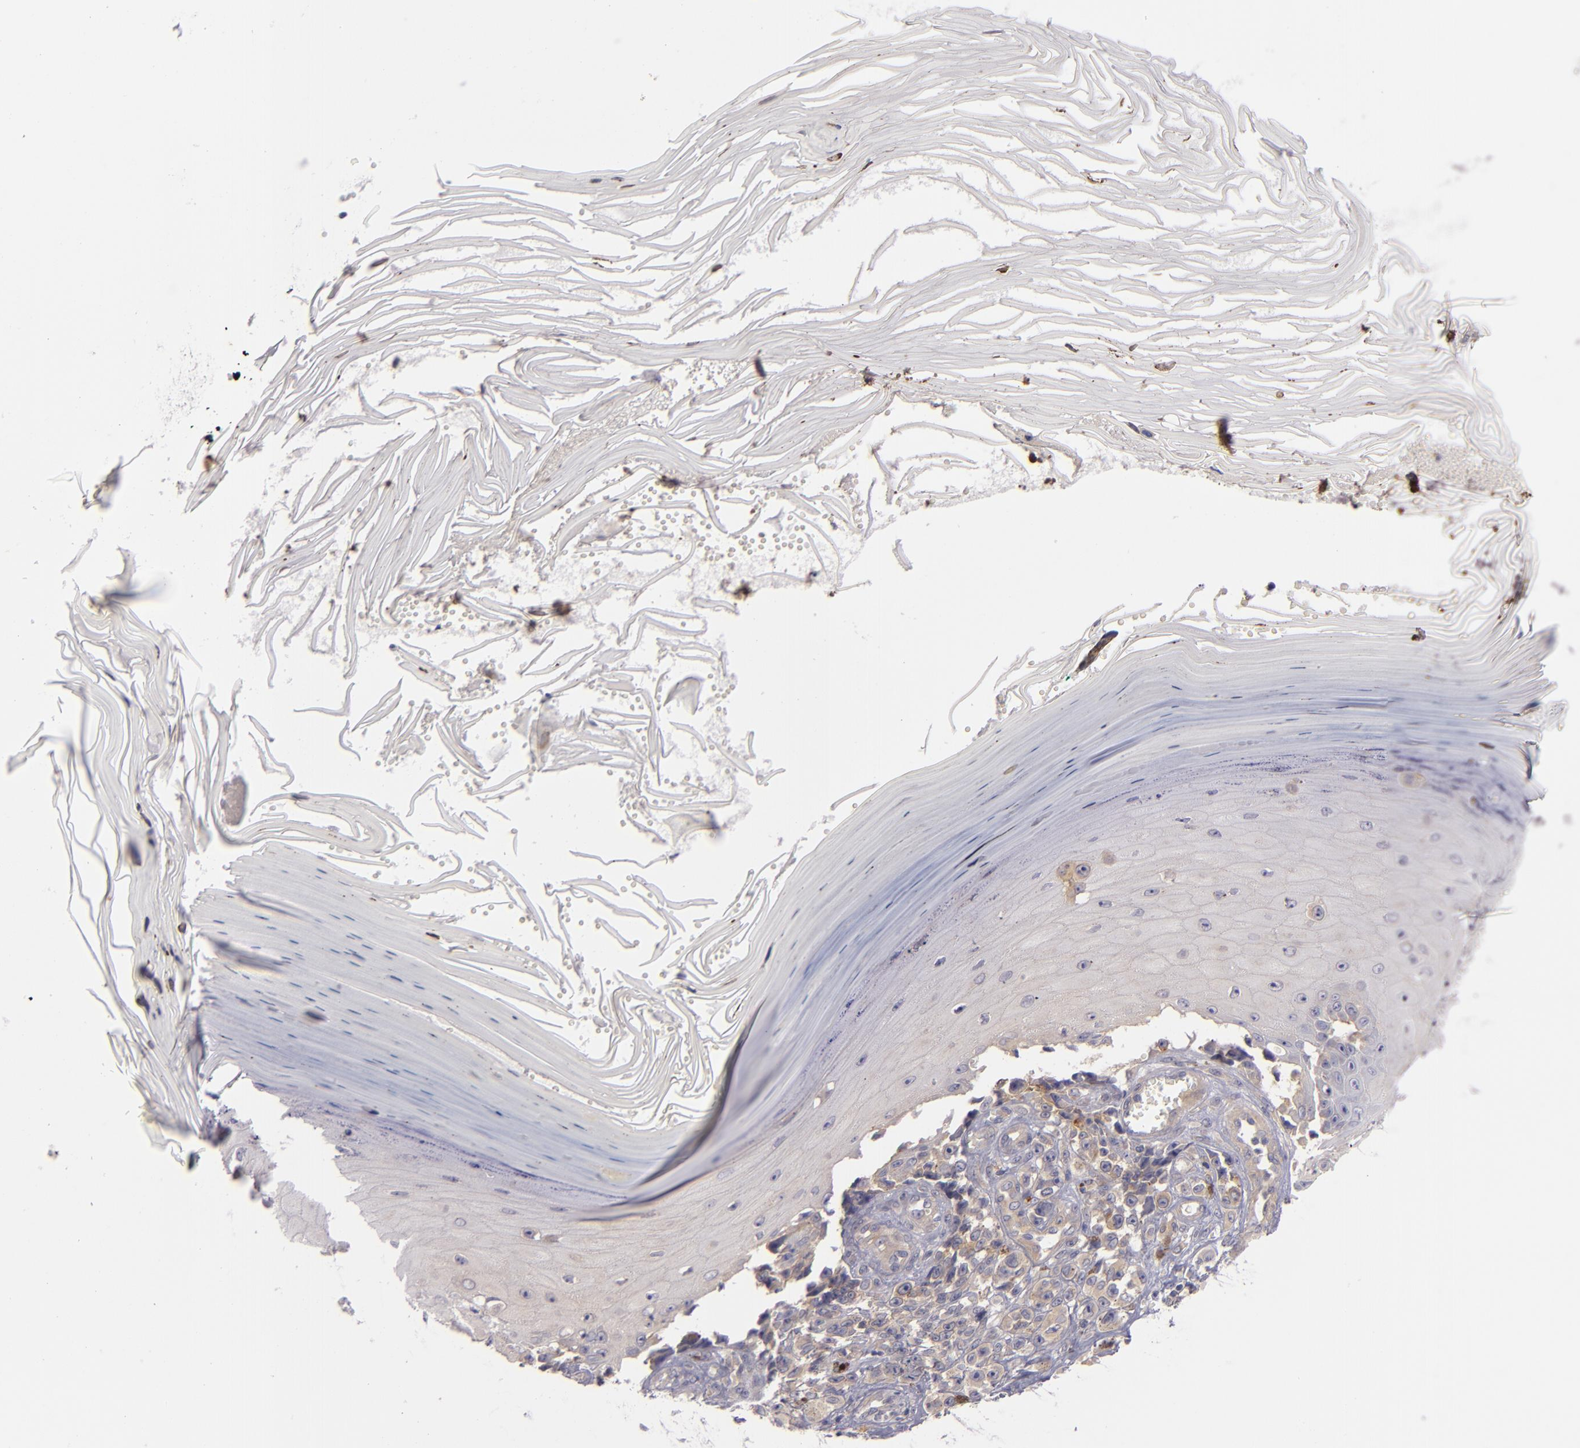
{"staining": {"intensity": "weak", "quantity": "25%-75%", "location": "cytoplasmic/membranous"}, "tissue": "melanoma", "cell_type": "Tumor cells", "image_type": "cancer", "snomed": [{"axis": "morphology", "description": "Malignant melanoma, NOS"}, {"axis": "topography", "description": "Skin"}], "caption": "Weak cytoplasmic/membranous staining is seen in approximately 25%-75% of tumor cells in malignant melanoma. The staining was performed using DAB to visualize the protein expression in brown, while the nuclei were stained in blue with hematoxylin (Magnification: 20x).", "gene": "CD83", "patient": {"sex": "female", "age": 82}}